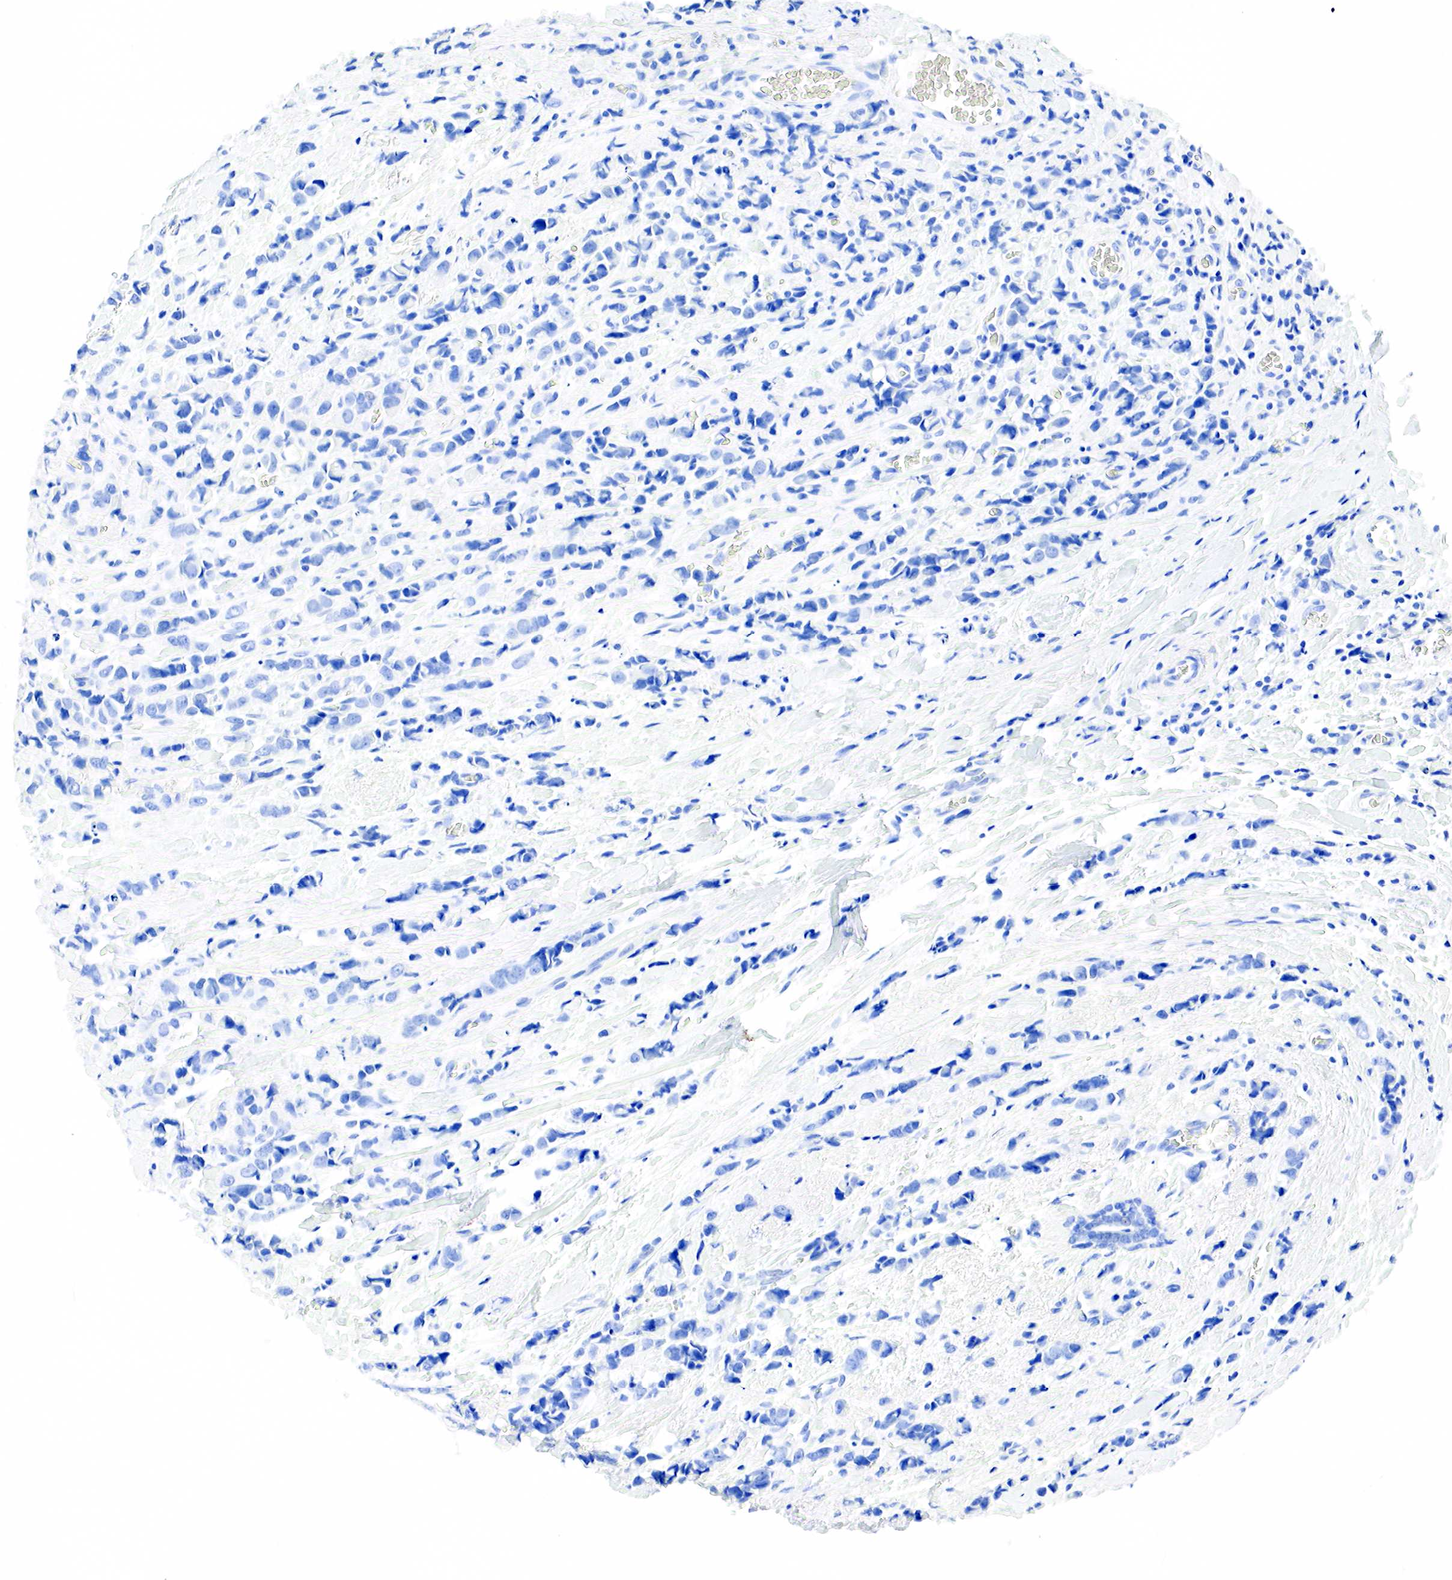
{"staining": {"intensity": "negative", "quantity": "none", "location": "none"}, "tissue": "breast cancer", "cell_type": "Tumor cells", "image_type": "cancer", "snomed": [{"axis": "morphology", "description": "Lobular carcinoma"}, {"axis": "topography", "description": "Breast"}], "caption": "Micrograph shows no significant protein expression in tumor cells of lobular carcinoma (breast).", "gene": "PTH", "patient": {"sex": "female", "age": 57}}